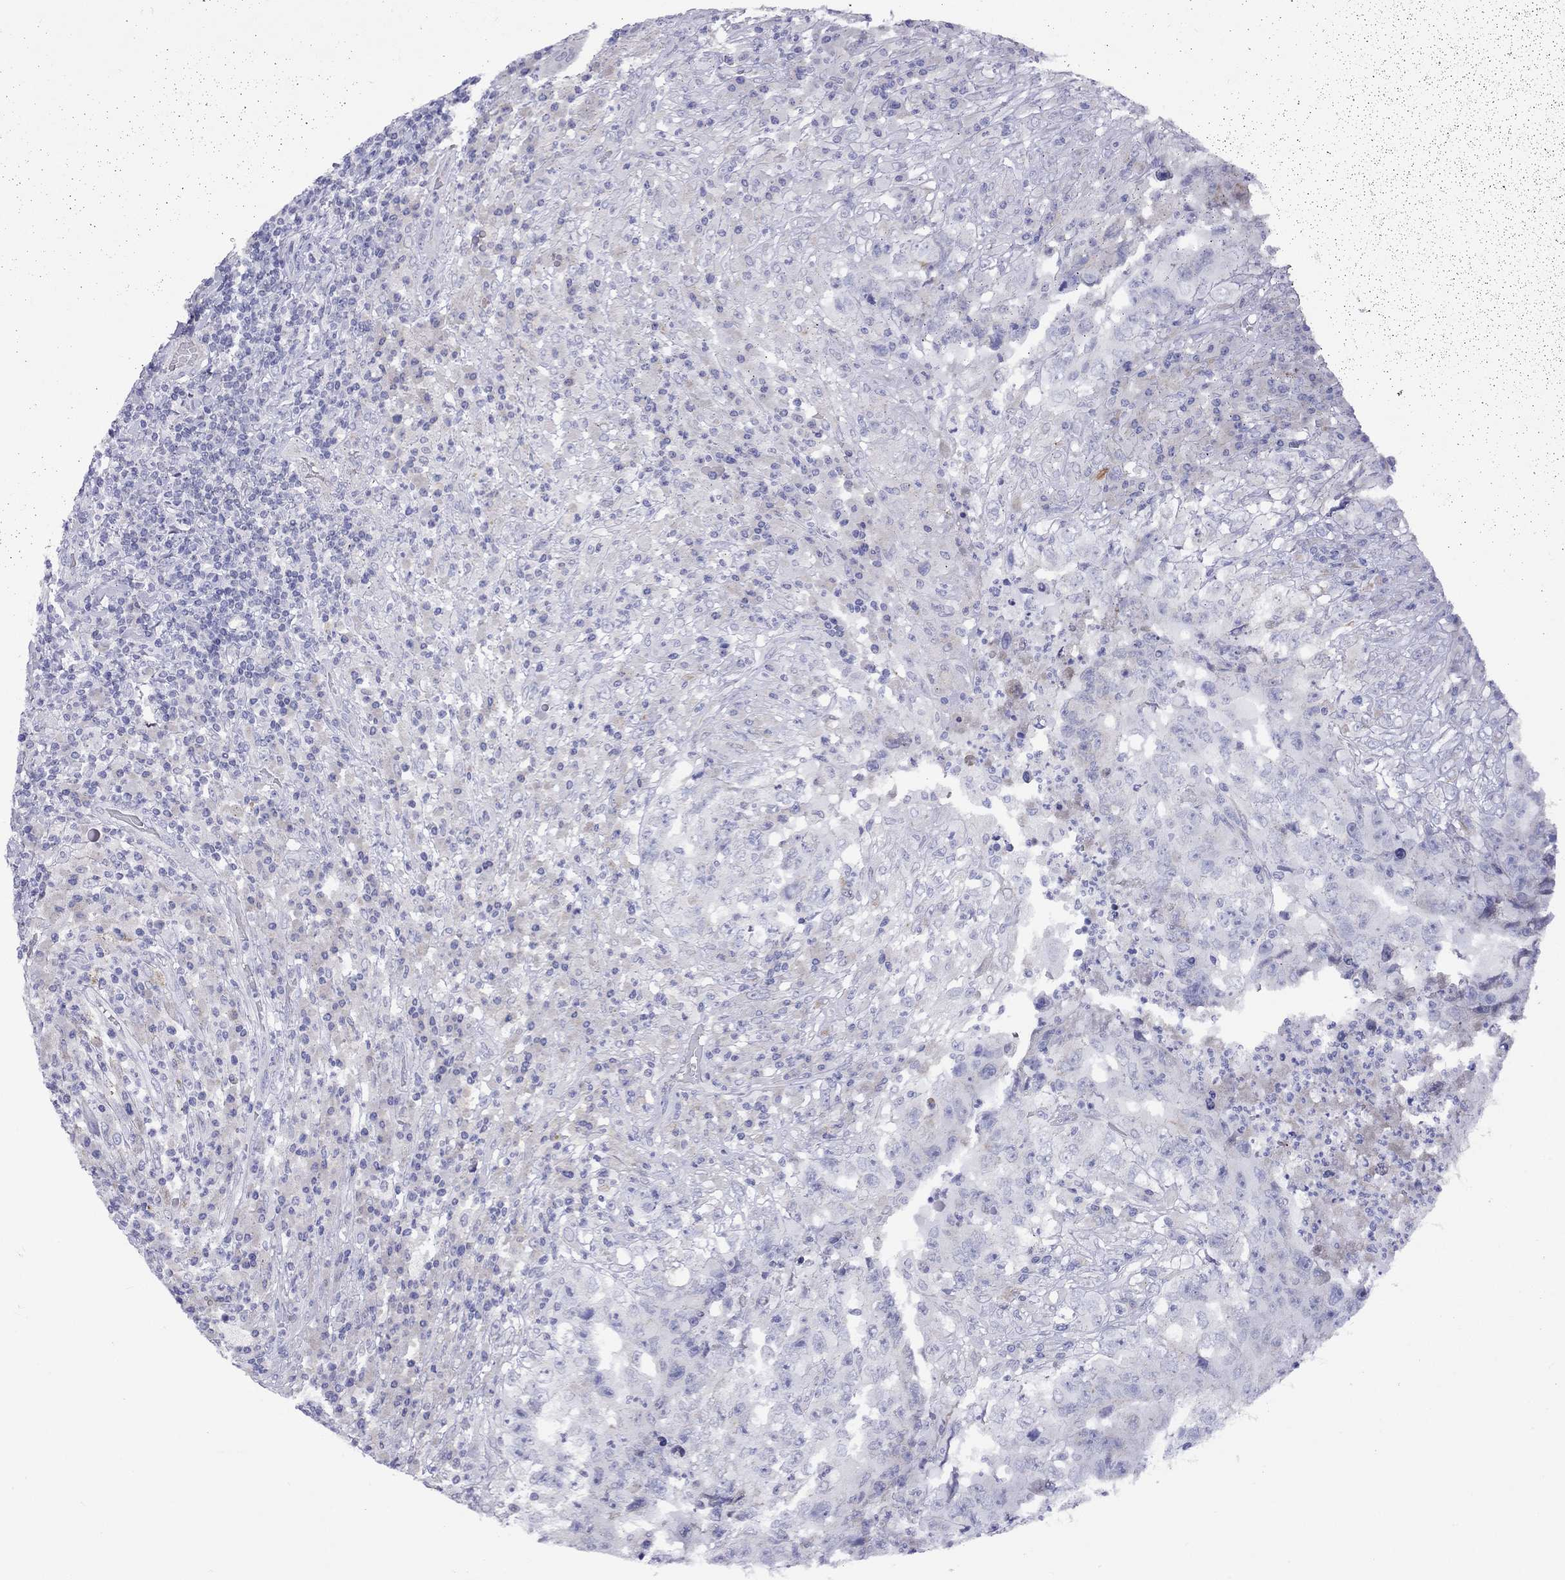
{"staining": {"intensity": "negative", "quantity": "none", "location": "none"}, "tissue": "testis cancer", "cell_type": "Tumor cells", "image_type": "cancer", "snomed": [{"axis": "morphology", "description": "Necrosis, NOS"}, {"axis": "morphology", "description": "Carcinoma, Embryonal, NOS"}, {"axis": "topography", "description": "Testis"}], "caption": "Embryonal carcinoma (testis) stained for a protein using IHC exhibits no expression tumor cells.", "gene": "CPNE4", "patient": {"sex": "male", "age": 19}}